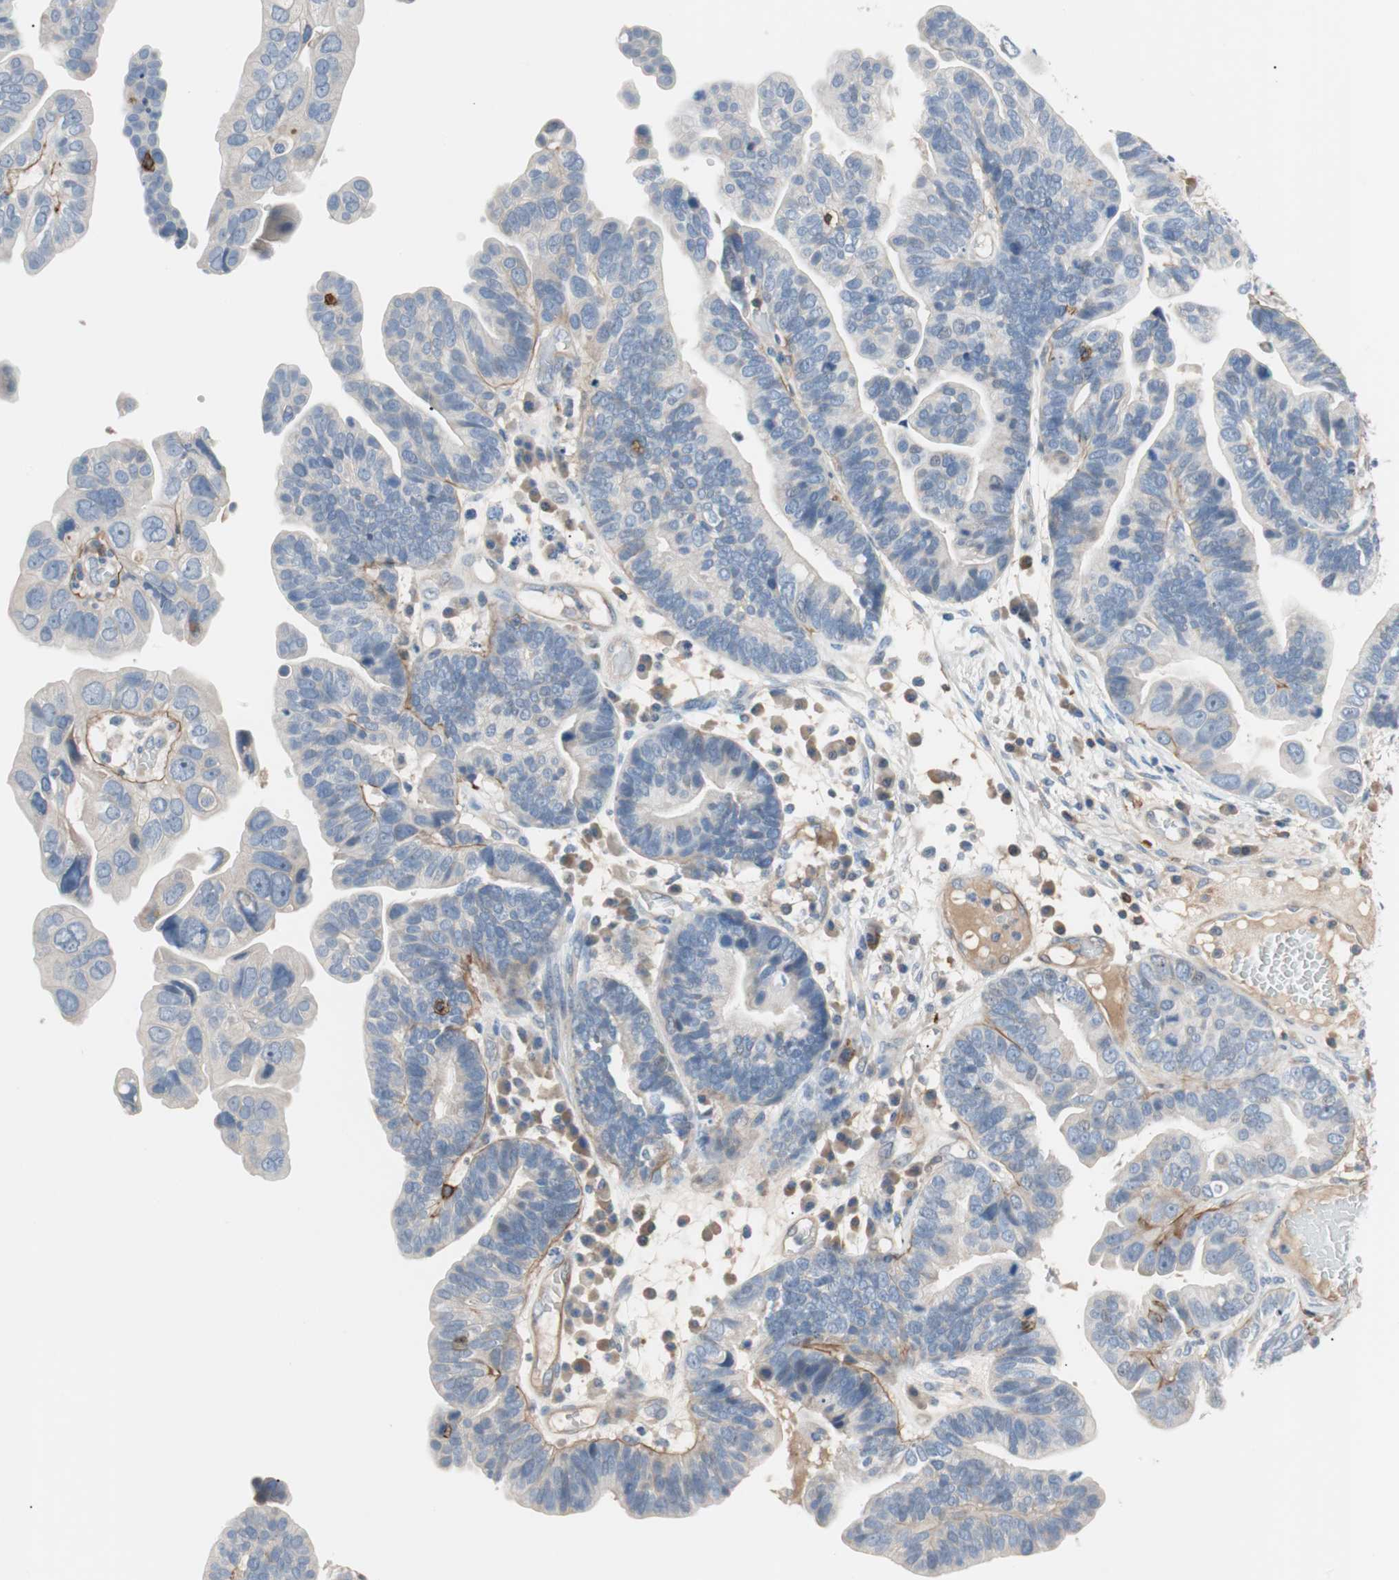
{"staining": {"intensity": "moderate", "quantity": "<25%", "location": "cytoplasmic/membranous"}, "tissue": "ovarian cancer", "cell_type": "Tumor cells", "image_type": "cancer", "snomed": [{"axis": "morphology", "description": "Cystadenocarcinoma, serous, NOS"}, {"axis": "topography", "description": "Ovary"}], "caption": "The image reveals staining of ovarian cancer, revealing moderate cytoplasmic/membranous protein positivity (brown color) within tumor cells.", "gene": "TNFRSF18", "patient": {"sex": "female", "age": 56}}